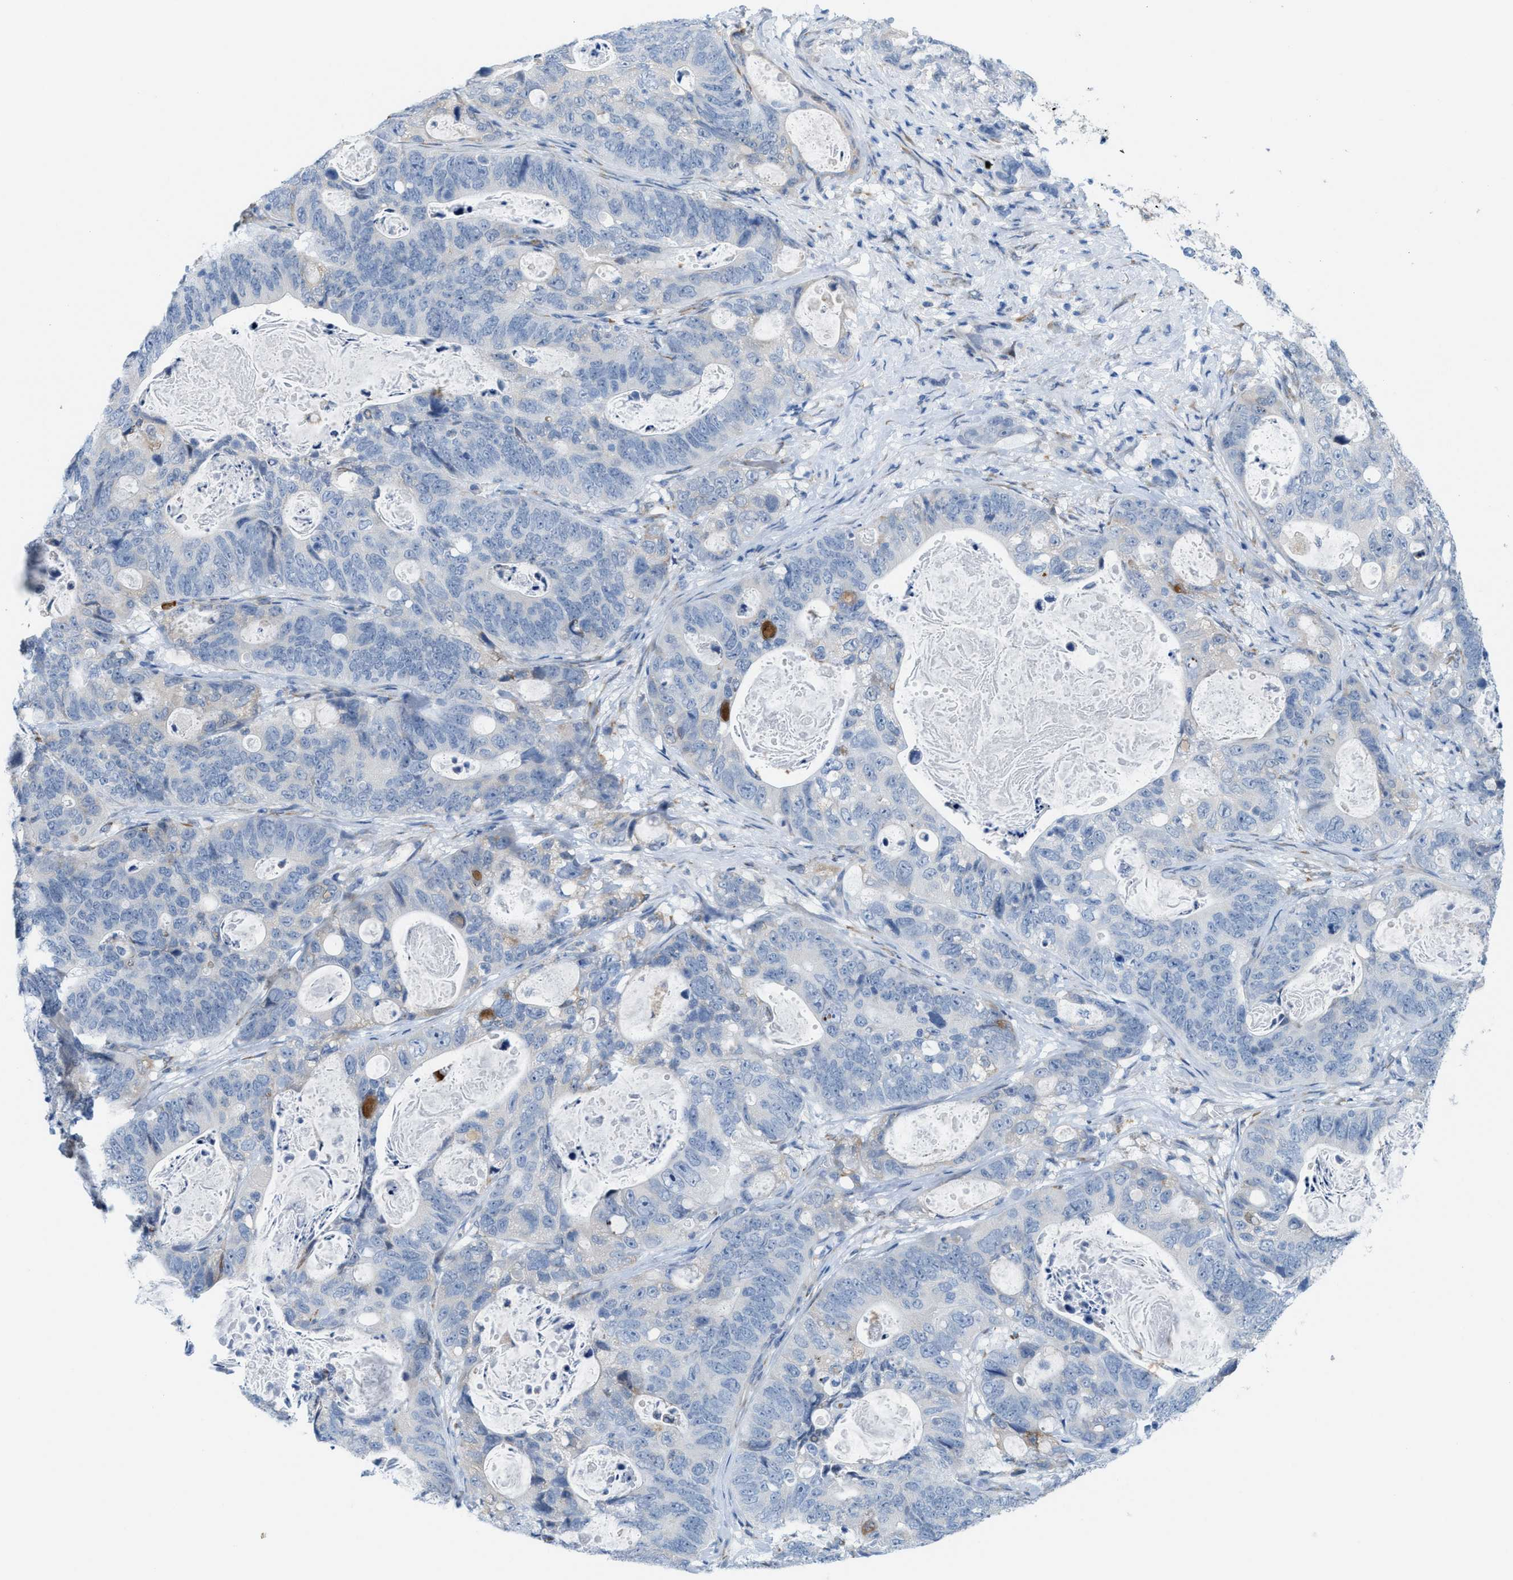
{"staining": {"intensity": "negative", "quantity": "none", "location": "none"}, "tissue": "stomach cancer", "cell_type": "Tumor cells", "image_type": "cancer", "snomed": [{"axis": "morphology", "description": "Normal tissue, NOS"}, {"axis": "morphology", "description": "Adenocarcinoma, NOS"}, {"axis": "topography", "description": "Stomach"}], "caption": "Histopathology image shows no significant protein expression in tumor cells of stomach cancer.", "gene": "KIFC3", "patient": {"sex": "female", "age": 89}}